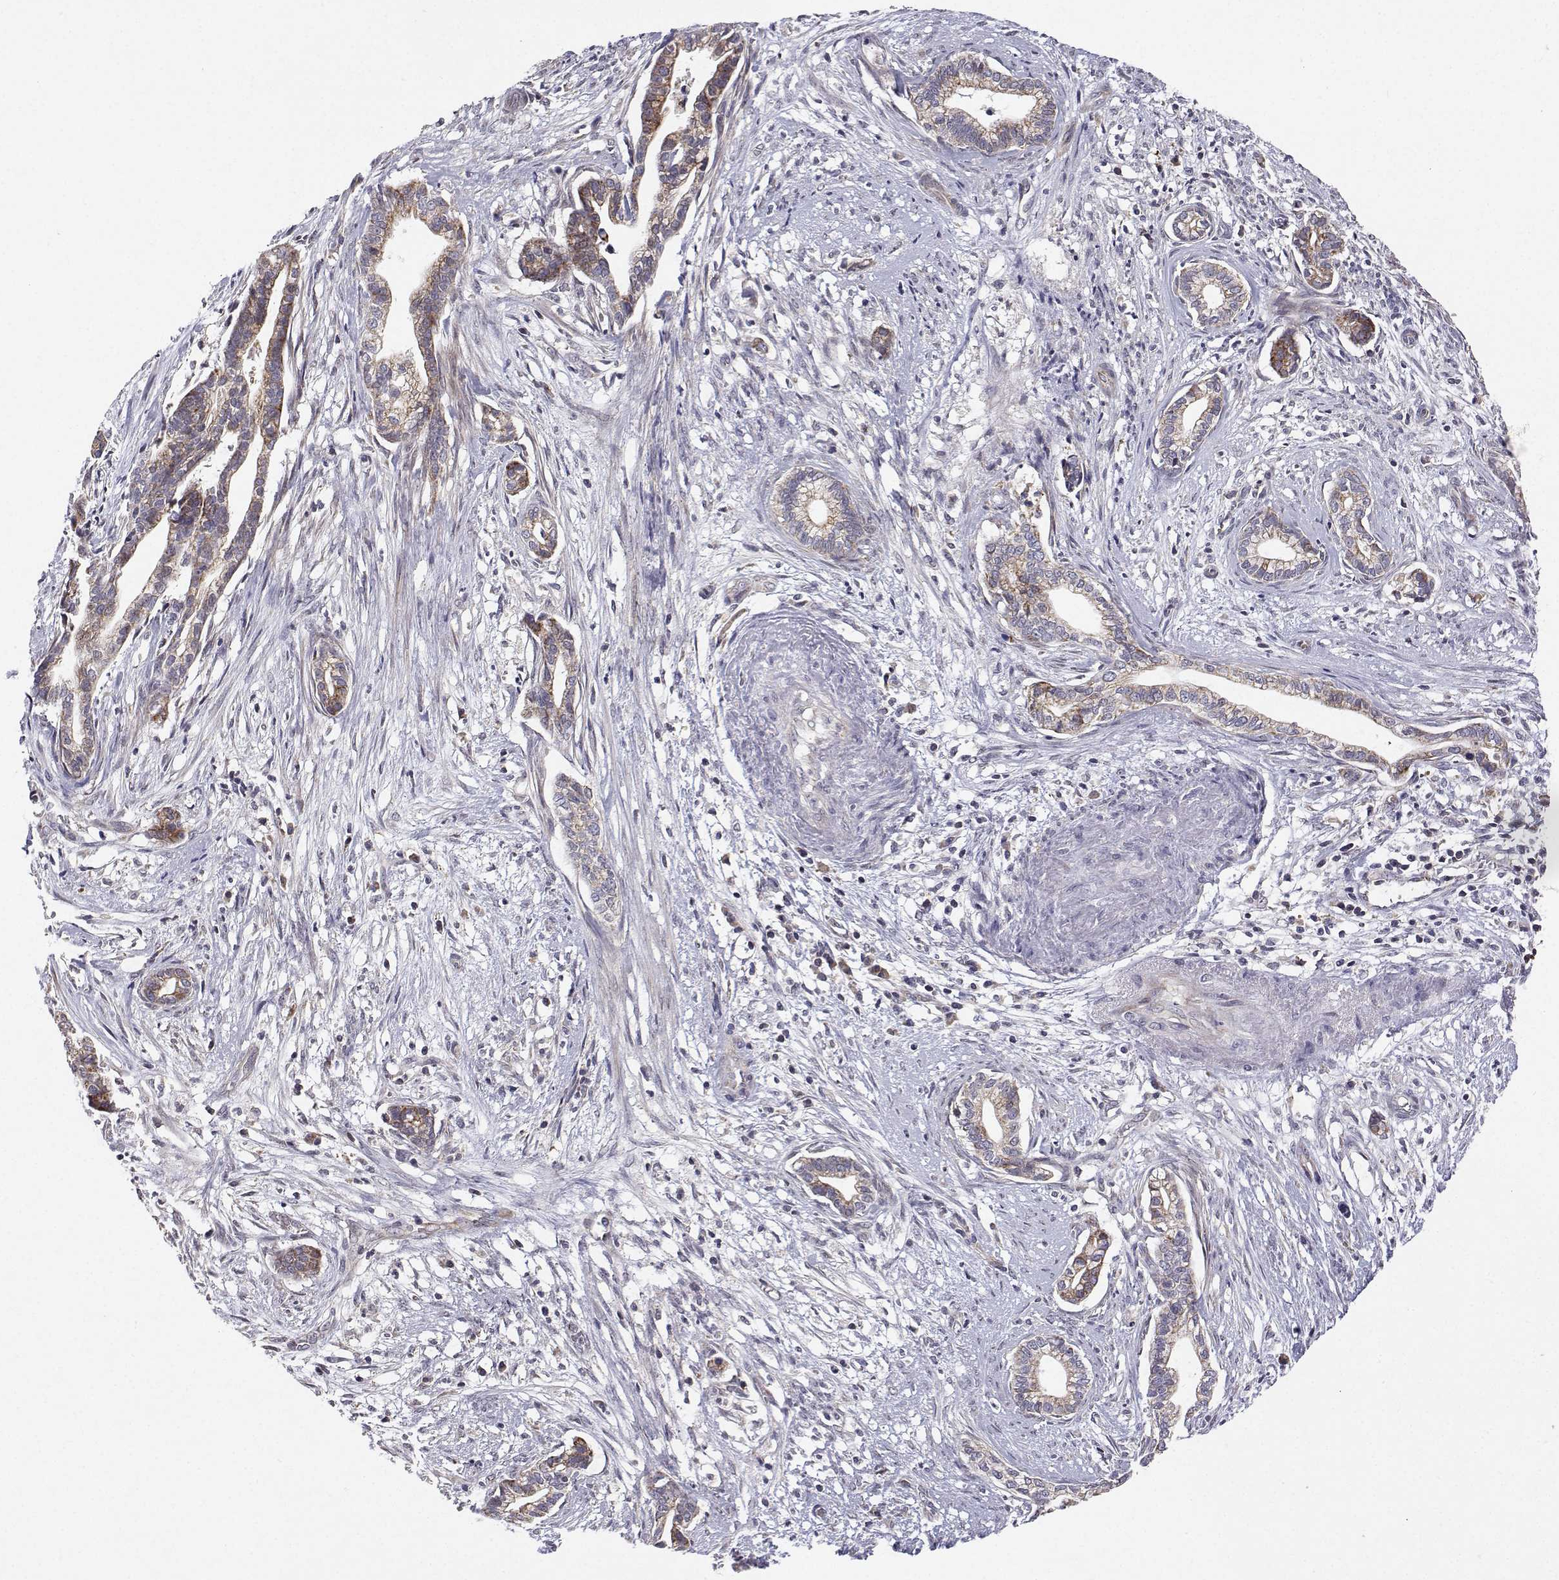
{"staining": {"intensity": "moderate", "quantity": ">75%", "location": "cytoplasmic/membranous"}, "tissue": "cervical cancer", "cell_type": "Tumor cells", "image_type": "cancer", "snomed": [{"axis": "morphology", "description": "Adenocarcinoma, NOS"}, {"axis": "topography", "description": "Cervix"}], "caption": "Immunohistochemistry (IHC) of adenocarcinoma (cervical) reveals medium levels of moderate cytoplasmic/membranous positivity in approximately >75% of tumor cells.", "gene": "MRPL3", "patient": {"sex": "female", "age": 62}}